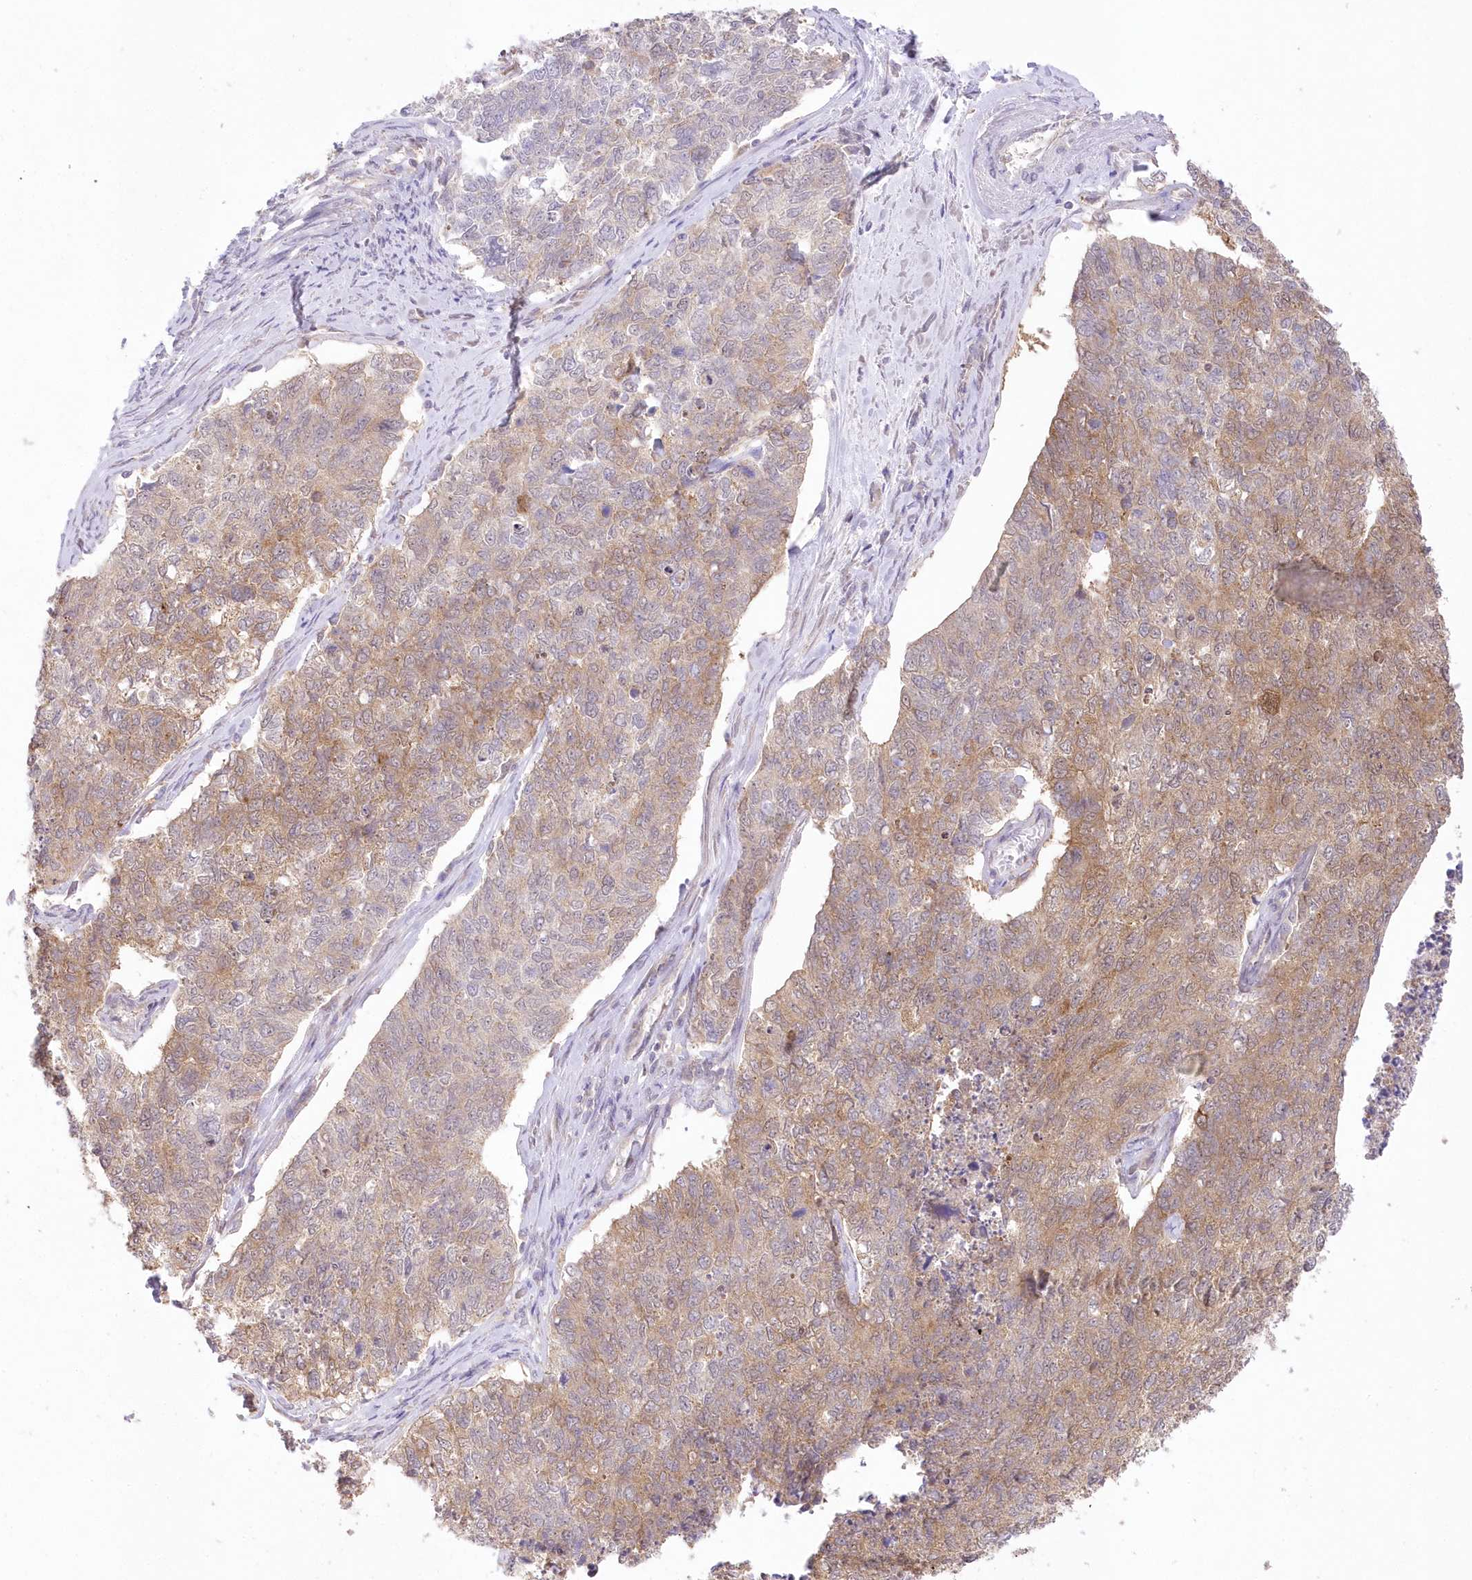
{"staining": {"intensity": "moderate", "quantity": ">75%", "location": "cytoplasmic/membranous"}, "tissue": "cervical cancer", "cell_type": "Tumor cells", "image_type": "cancer", "snomed": [{"axis": "morphology", "description": "Squamous cell carcinoma, NOS"}, {"axis": "topography", "description": "Cervix"}], "caption": "The image exhibits immunohistochemical staining of cervical cancer. There is moderate cytoplasmic/membranous positivity is seen in approximately >75% of tumor cells.", "gene": "RNPEP", "patient": {"sex": "female", "age": 63}}